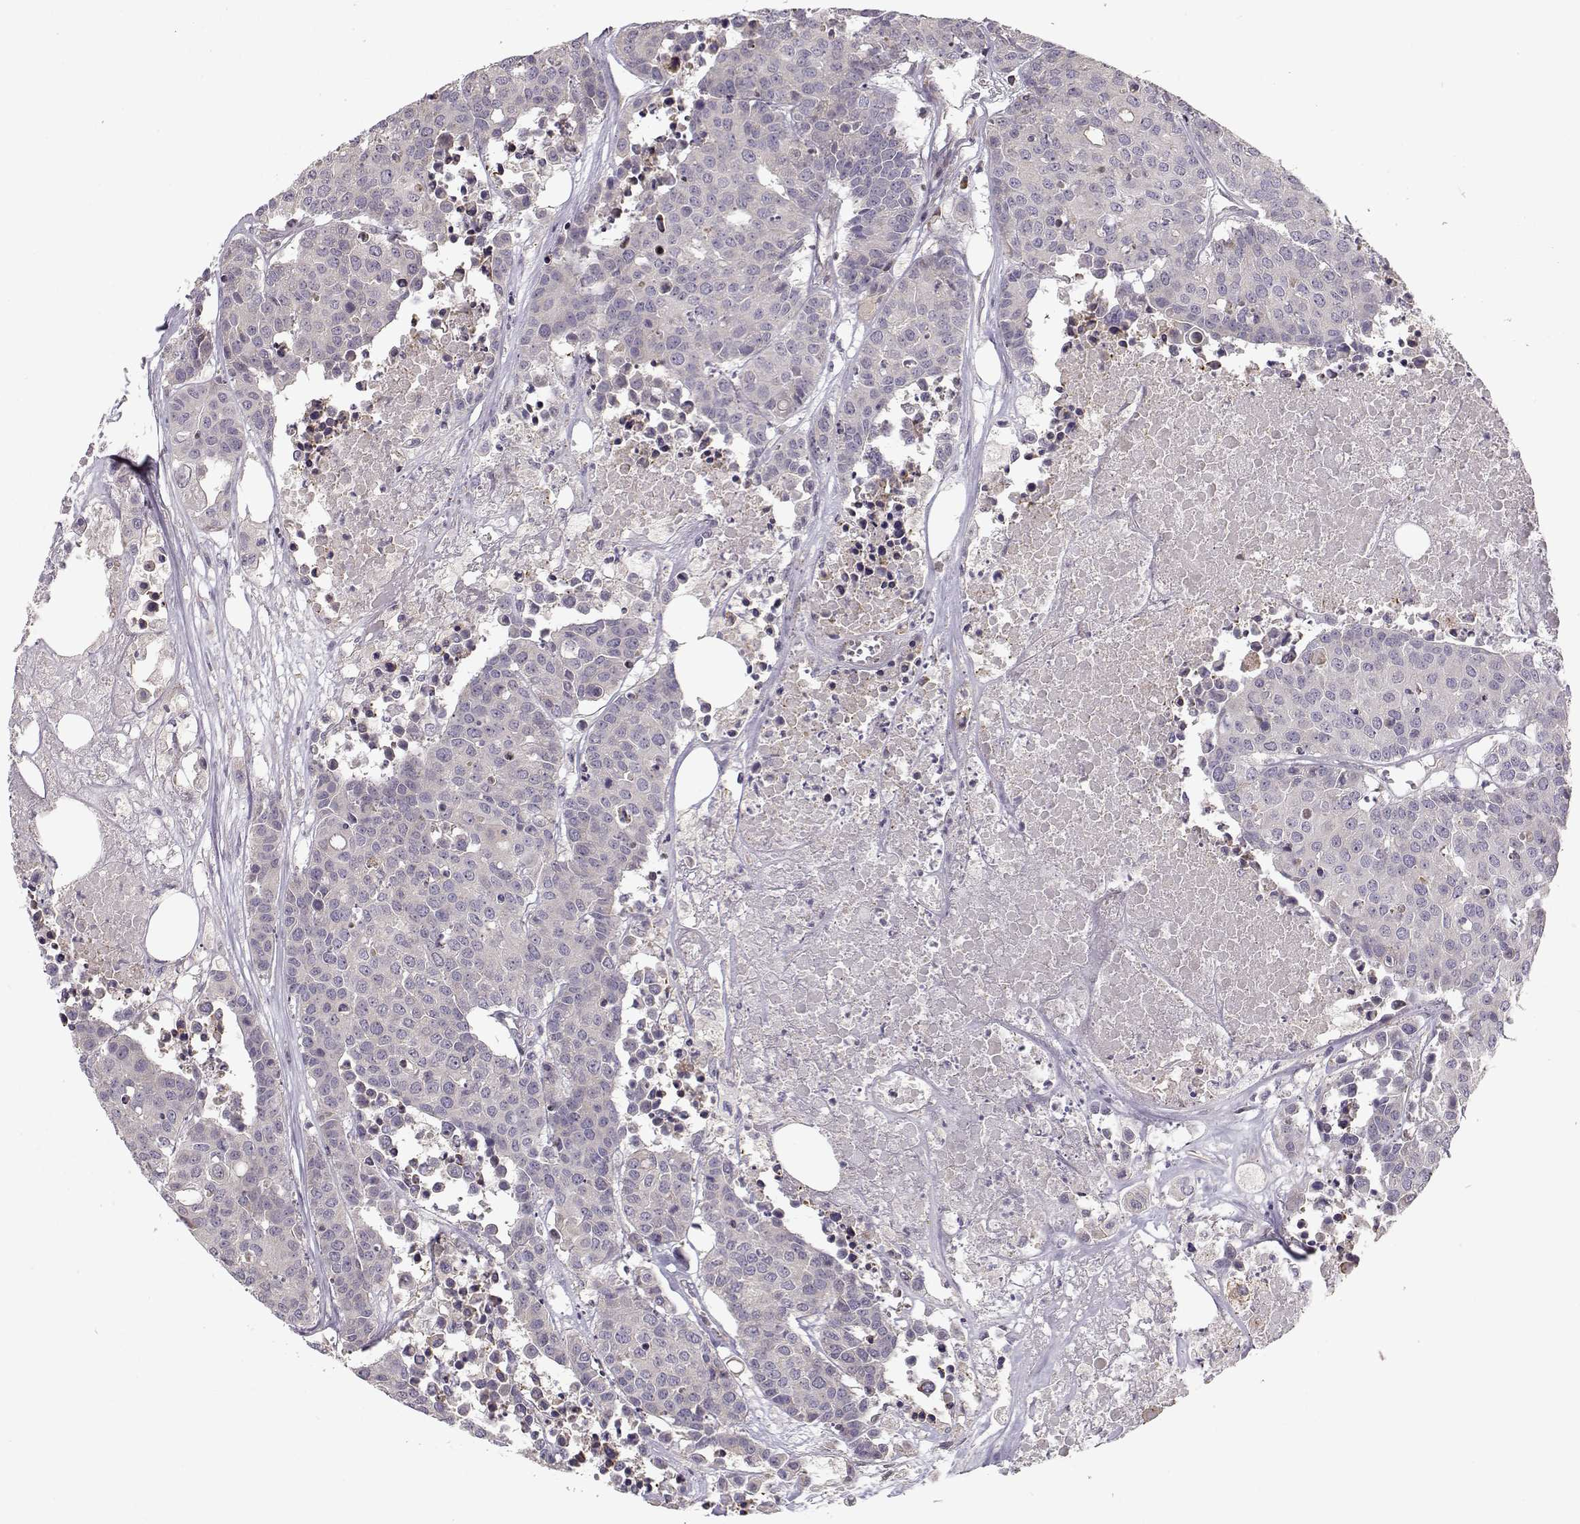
{"staining": {"intensity": "negative", "quantity": "none", "location": "none"}, "tissue": "carcinoid", "cell_type": "Tumor cells", "image_type": "cancer", "snomed": [{"axis": "morphology", "description": "Carcinoid, malignant, NOS"}, {"axis": "topography", "description": "Colon"}], "caption": "Carcinoid was stained to show a protein in brown. There is no significant staining in tumor cells.", "gene": "ENTPD8", "patient": {"sex": "male", "age": 81}}